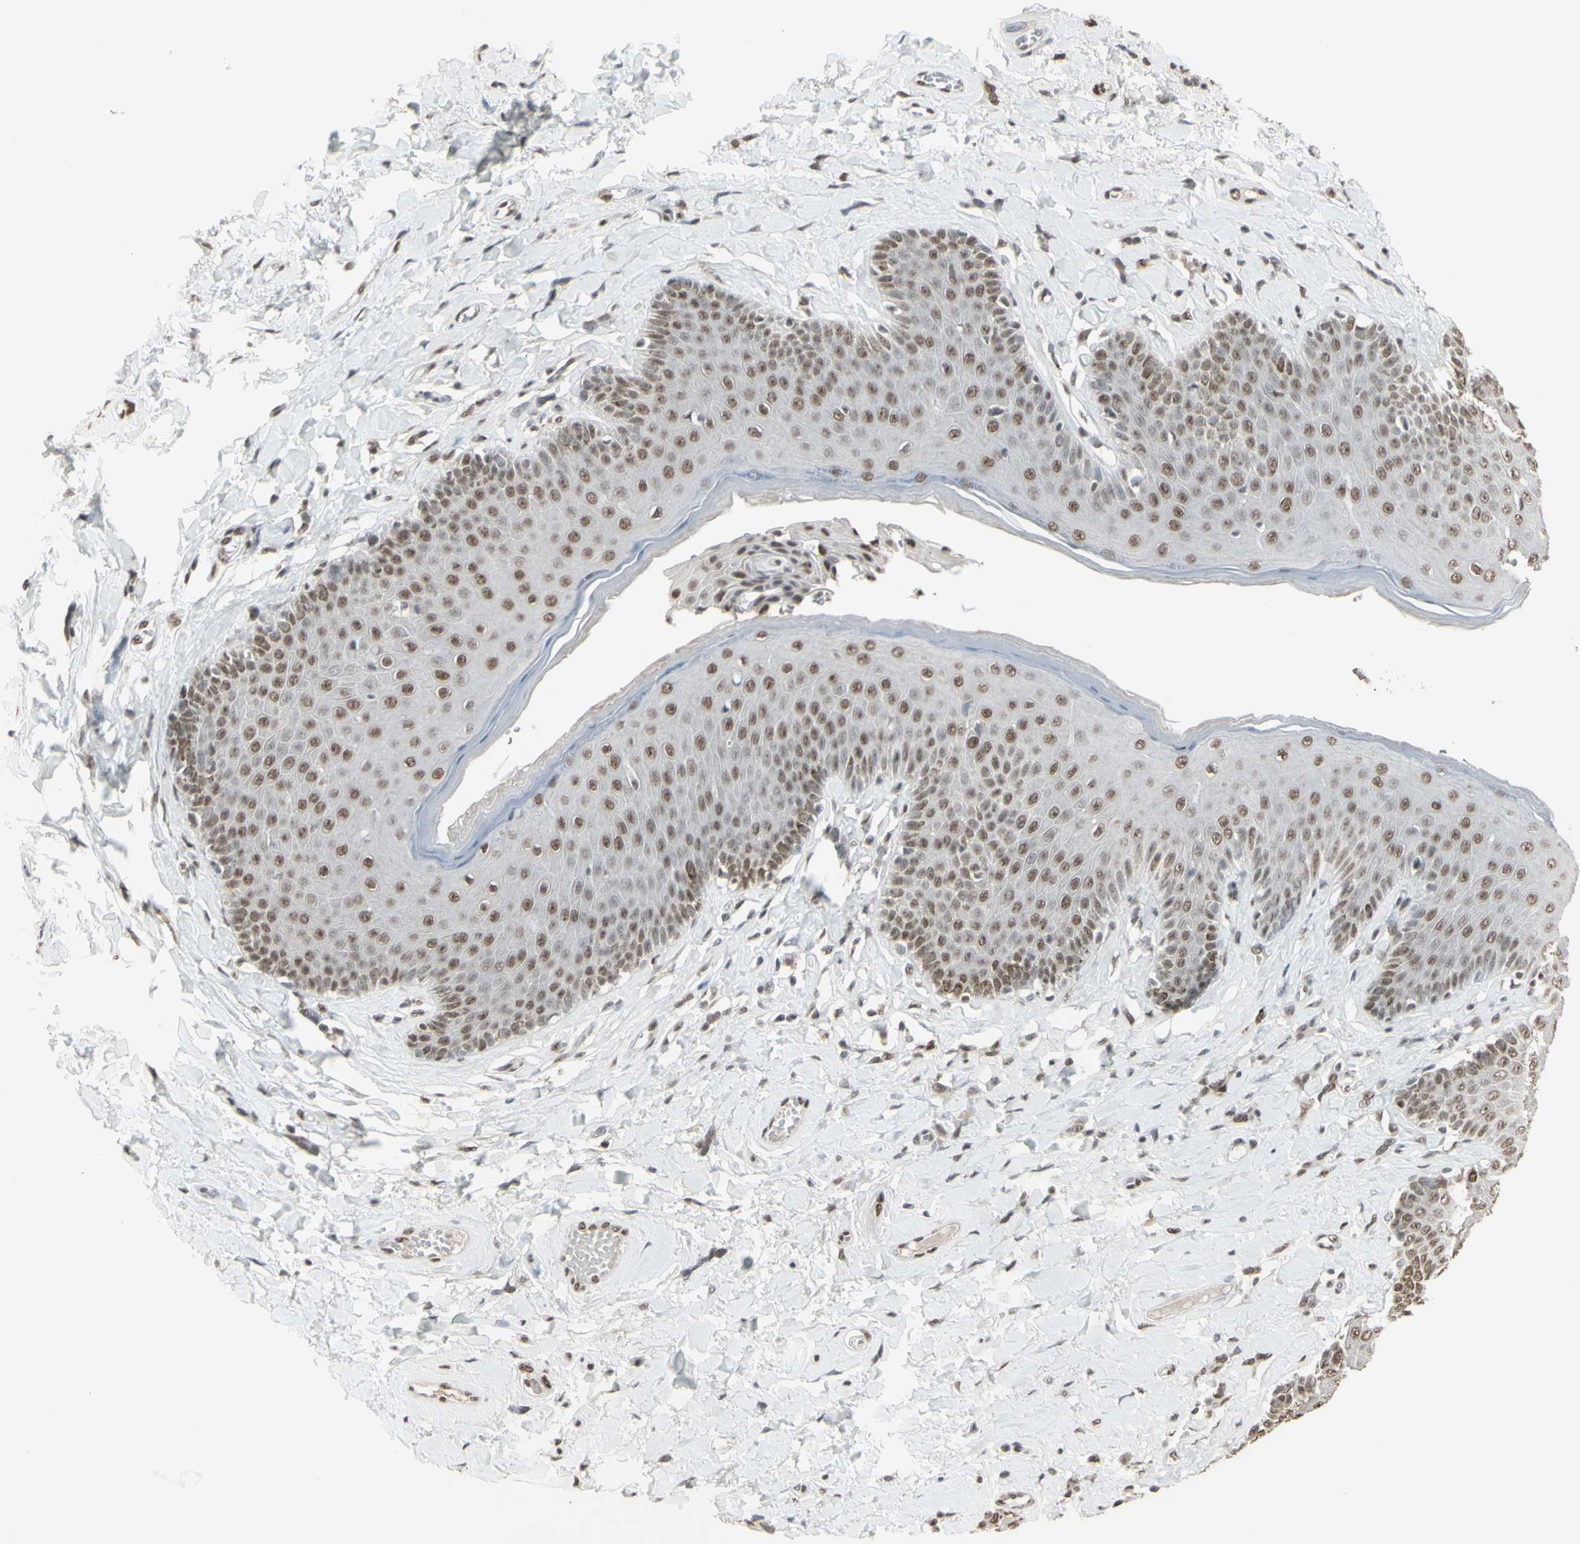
{"staining": {"intensity": "moderate", "quantity": ">75%", "location": "nuclear"}, "tissue": "skin", "cell_type": "Epidermal cells", "image_type": "normal", "snomed": [{"axis": "morphology", "description": "Normal tissue, NOS"}, {"axis": "topography", "description": "Anal"}], "caption": "Immunohistochemical staining of unremarkable human skin reveals >75% levels of moderate nuclear protein expression in approximately >75% of epidermal cells. (Stains: DAB (3,3'-diaminobenzidine) in brown, nuclei in blue, Microscopy: brightfield microscopy at high magnification).", "gene": "TRIM28", "patient": {"sex": "male", "age": 69}}